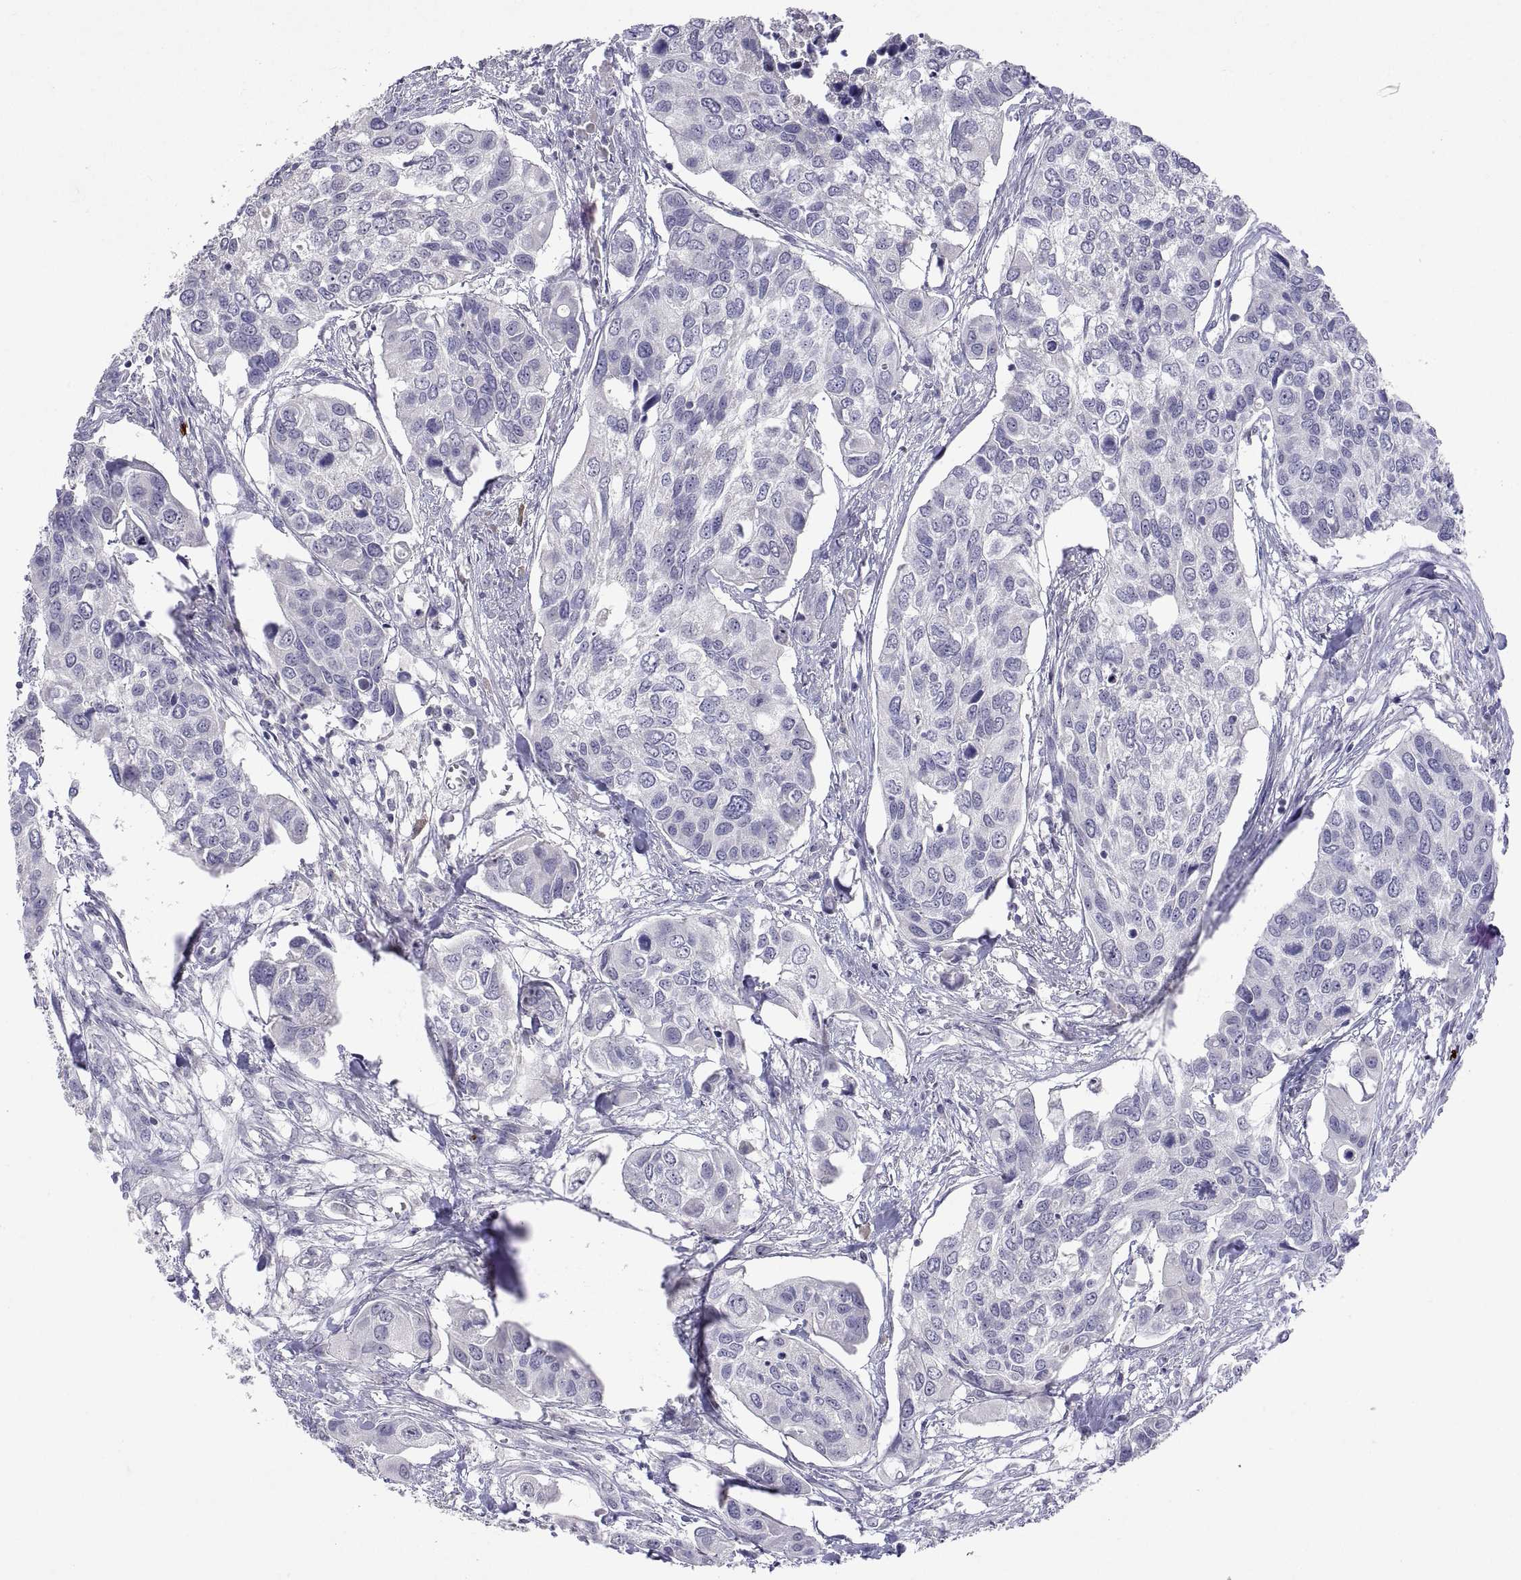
{"staining": {"intensity": "negative", "quantity": "none", "location": "none"}, "tissue": "urothelial cancer", "cell_type": "Tumor cells", "image_type": "cancer", "snomed": [{"axis": "morphology", "description": "Urothelial carcinoma, High grade"}, {"axis": "topography", "description": "Urinary bladder"}], "caption": "Urothelial carcinoma (high-grade) stained for a protein using immunohistochemistry shows no expression tumor cells.", "gene": "MS4A1", "patient": {"sex": "male", "age": 60}}